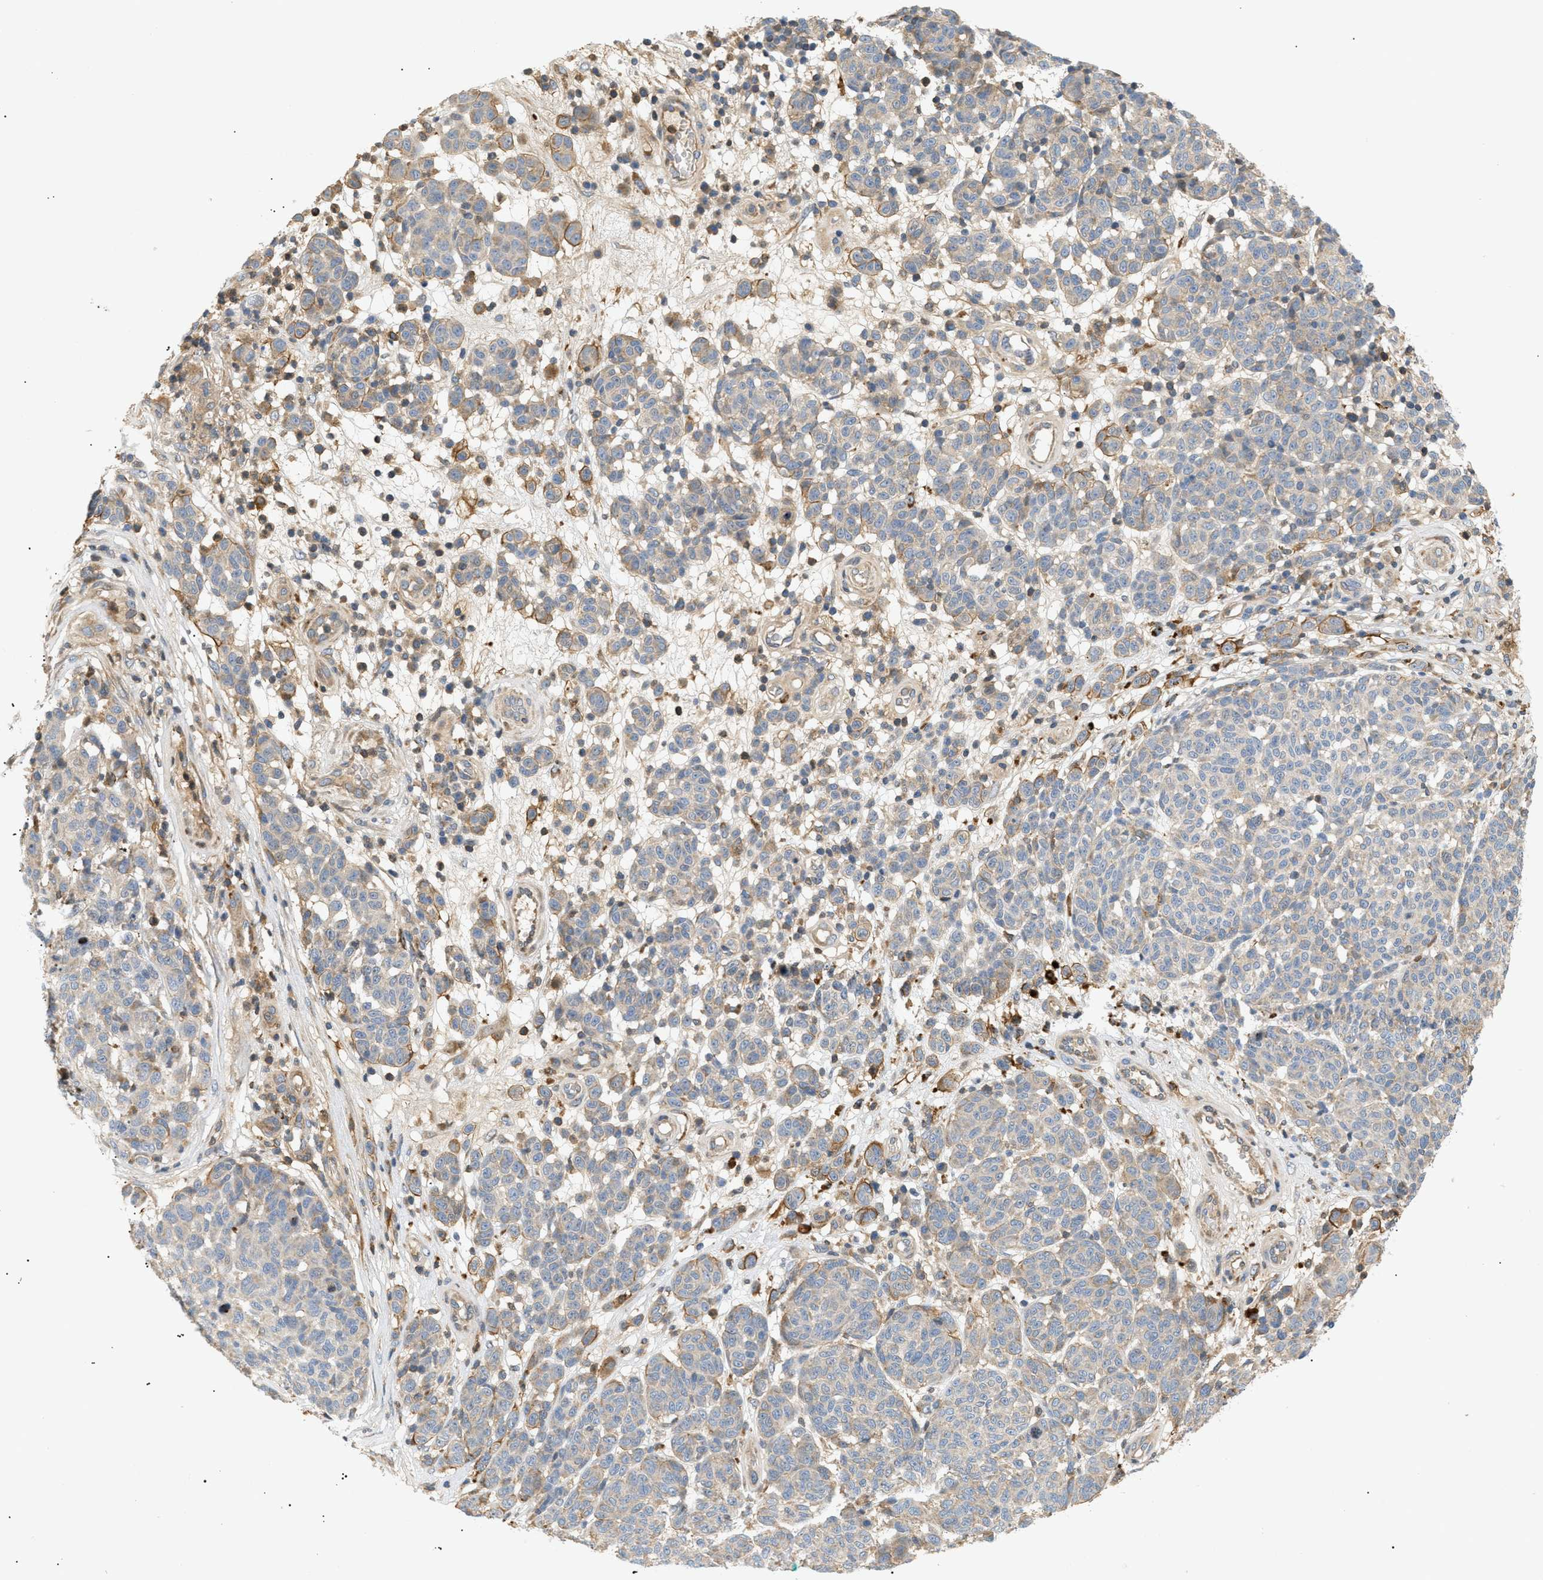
{"staining": {"intensity": "negative", "quantity": "none", "location": "none"}, "tissue": "melanoma", "cell_type": "Tumor cells", "image_type": "cancer", "snomed": [{"axis": "morphology", "description": "Malignant melanoma, NOS"}, {"axis": "topography", "description": "Skin"}], "caption": "Immunohistochemistry histopathology image of human melanoma stained for a protein (brown), which displays no positivity in tumor cells.", "gene": "FARS2", "patient": {"sex": "male", "age": 59}}